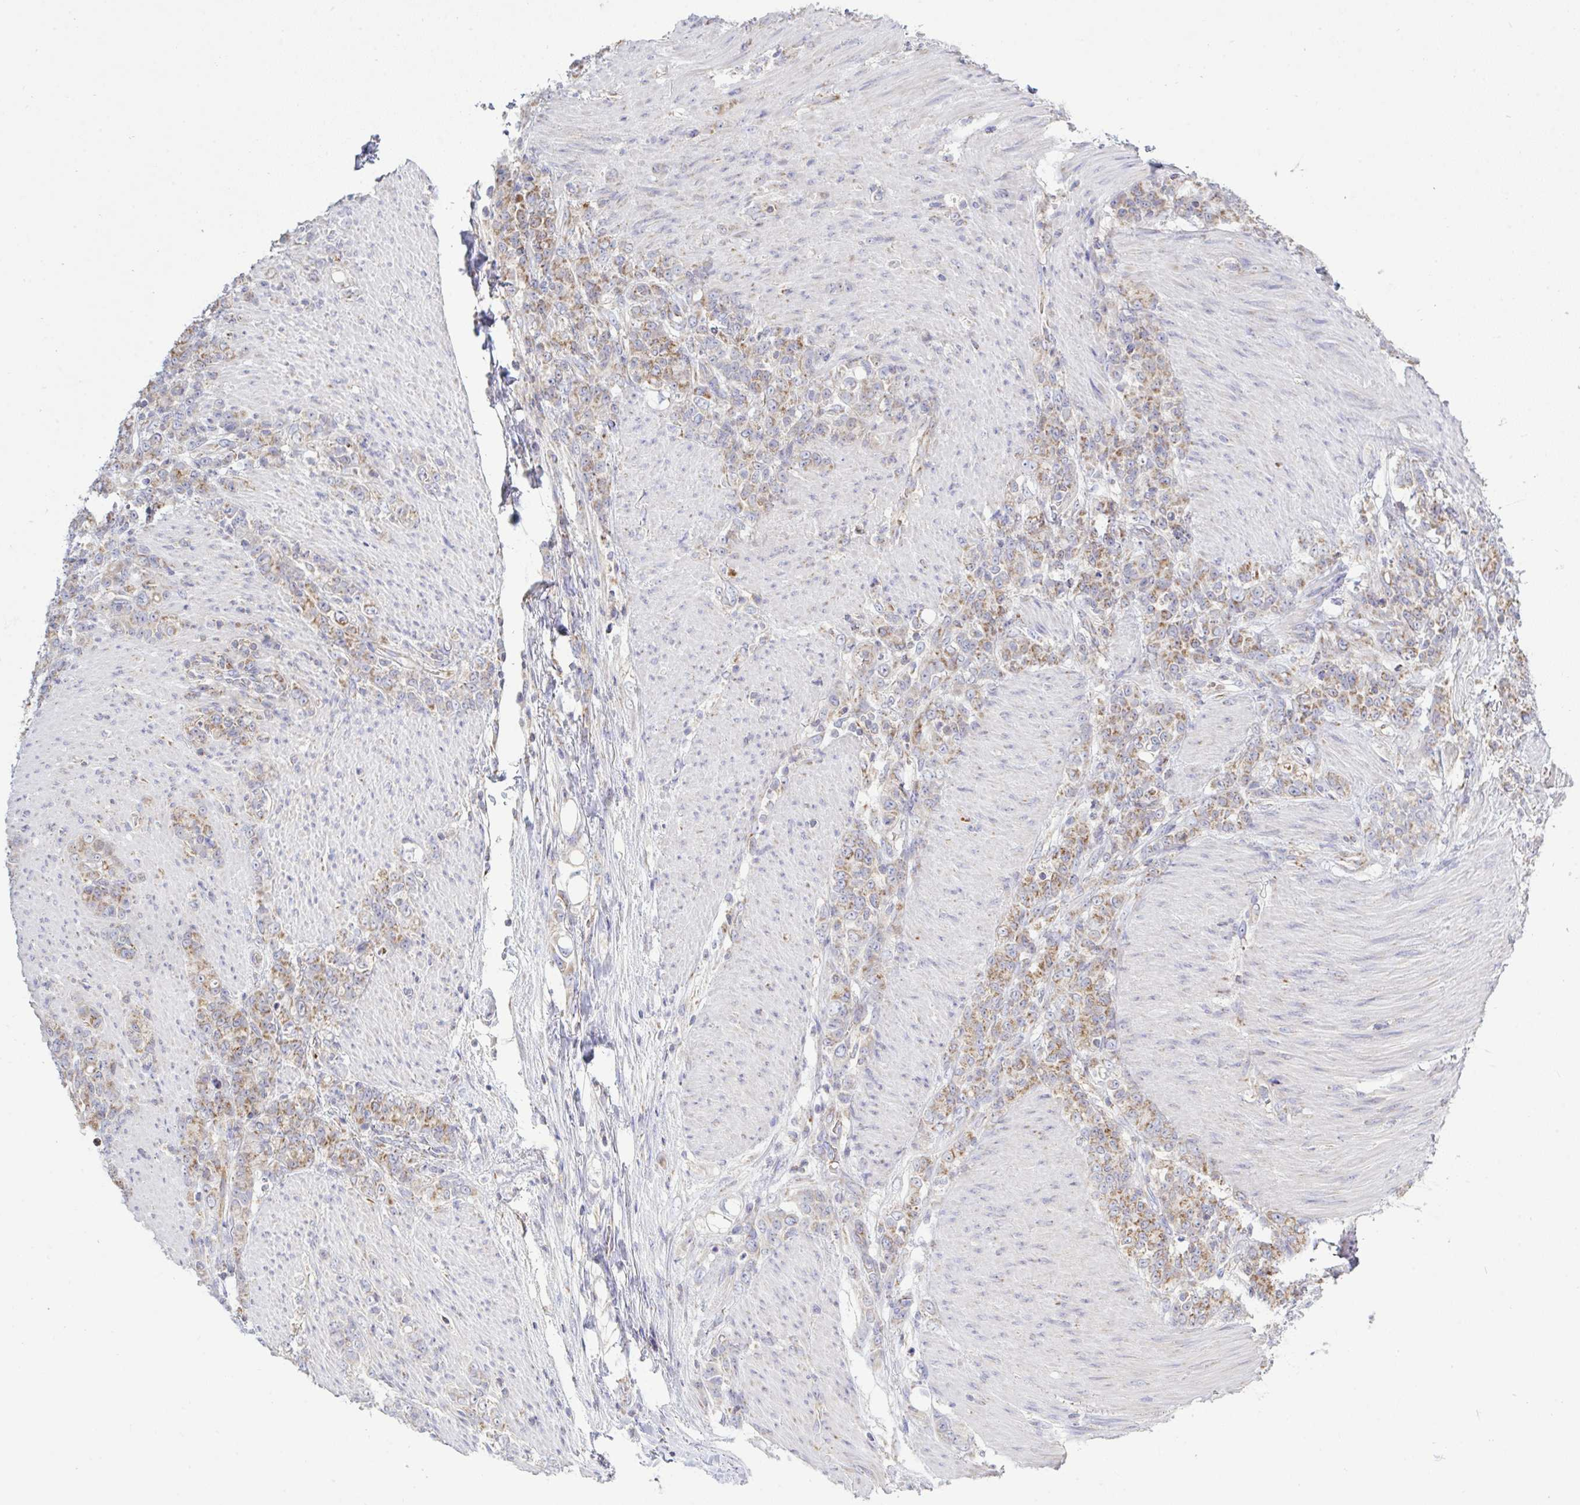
{"staining": {"intensity": "moderate", "quantity": ">75%", "location": "cytoplasmic/membranous"}, "tissue": "stomach cancer", "cell_type": "Tumor cells", "image_type": "cancer", "snomed": [{"axis": "morphology", "description": "Adenocarcinoma, NOS"}, {"axis": "topography", "description": "Stomach"}], "caption": "An image showing moderate cytoplasmic/membranous positivity in about >75% of tumor cells in stomach cancer, as visualized by brown immunohistochemical staining.", "gene": "NDUFA7", "patient": {"sex": "female", "age": 79}}